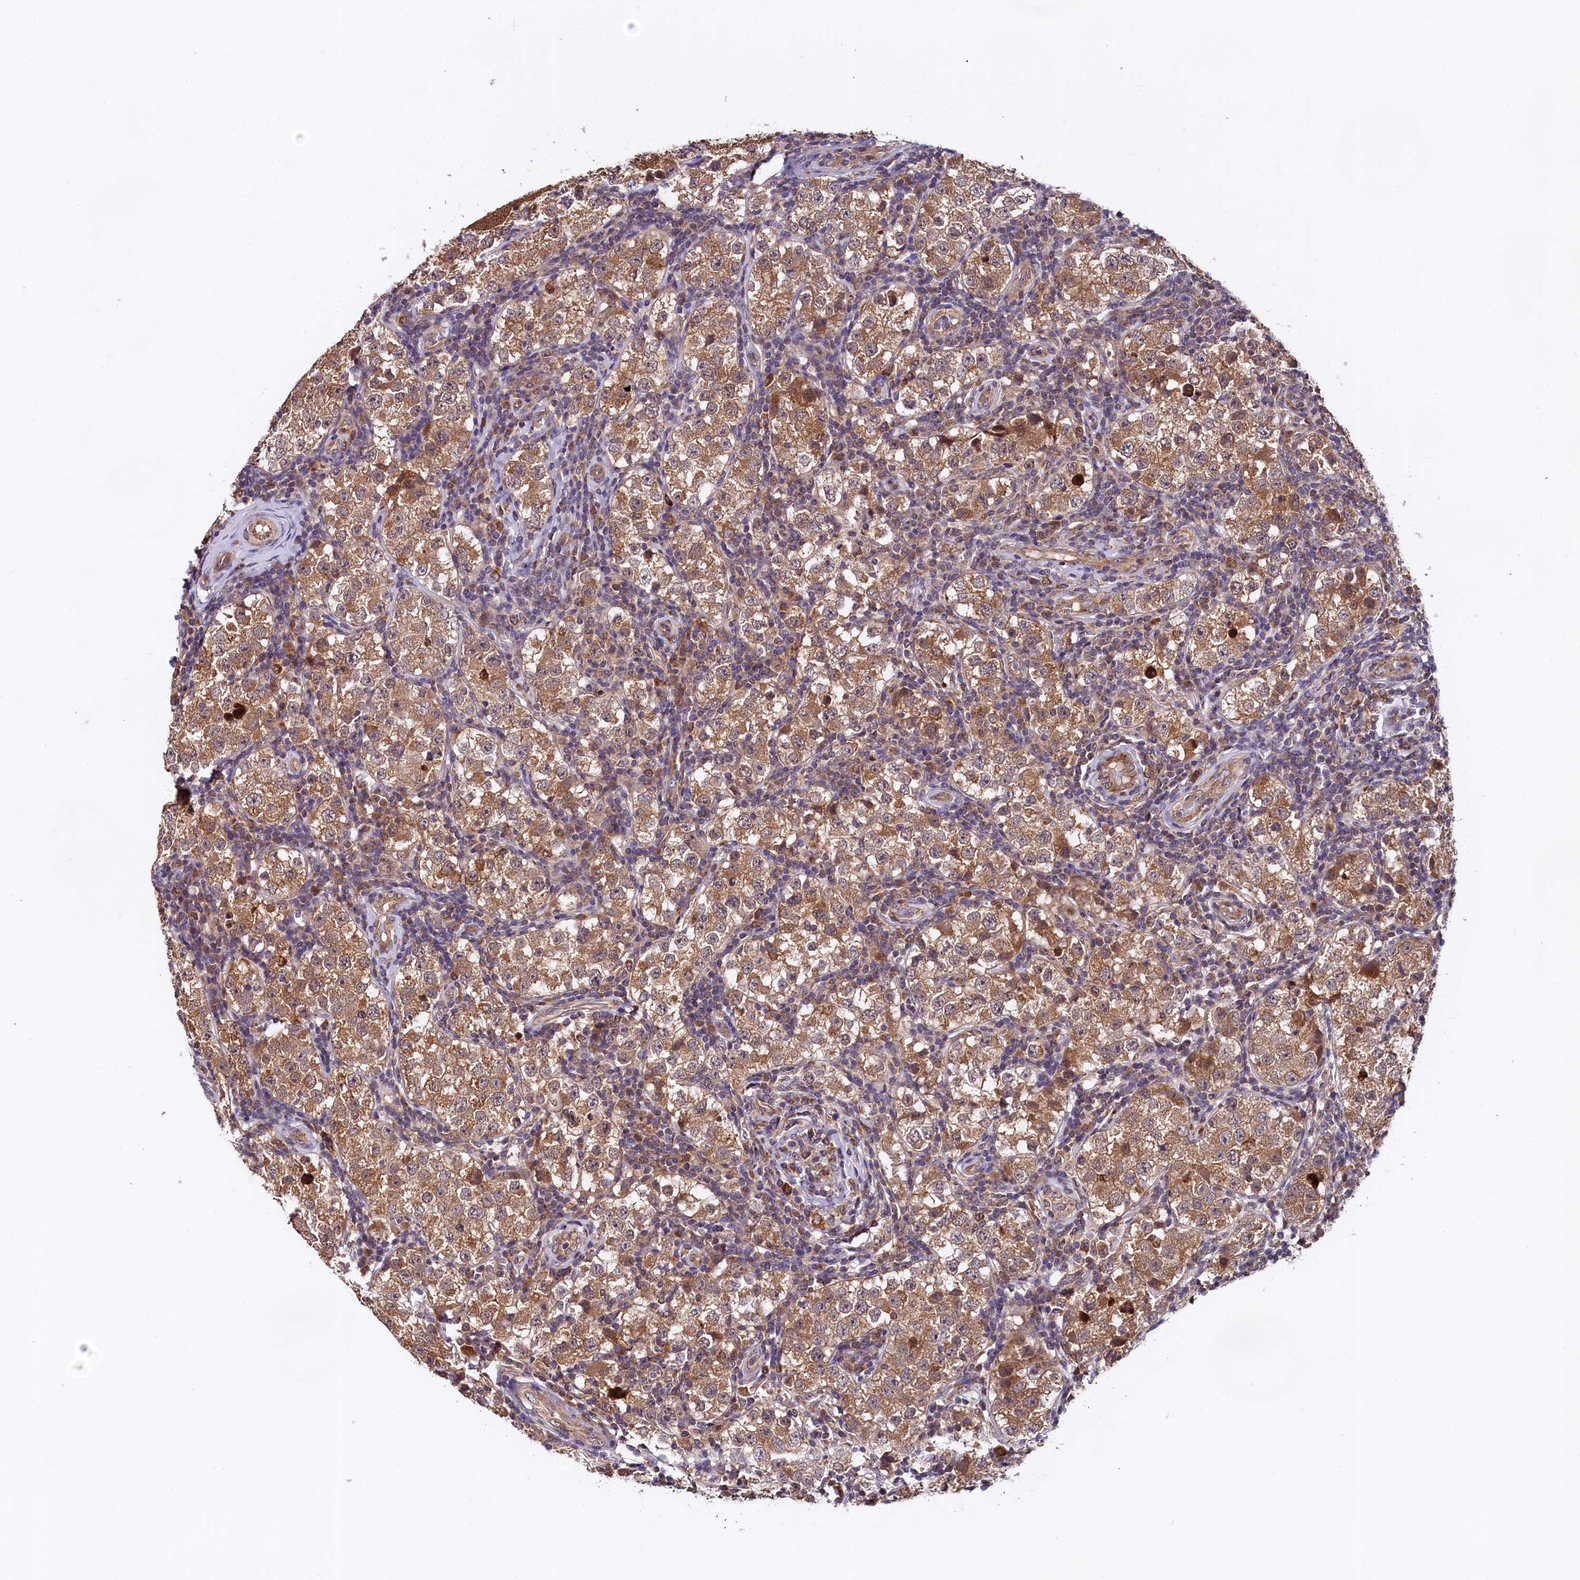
{"staining": {"intensity": "moderate", "quantity": ">75%", "location": "cytoplasmic/membranous"}, "tissue": "testis cancer", "cell_type": "Tumor cells", "image_type": "cancer", "snomed": [{"axis": "morphology", "description": "Seminoma, NOS"}, {"axis": "topography", "description": "Testis"}], "caption": "Tumor cells display medium levels of moderate cytoplasmic/membranous expression in approximately >75% of cells in human testis cancer.", "gene": "DOHH", "patient": {"sex": "male", "age": 34}}